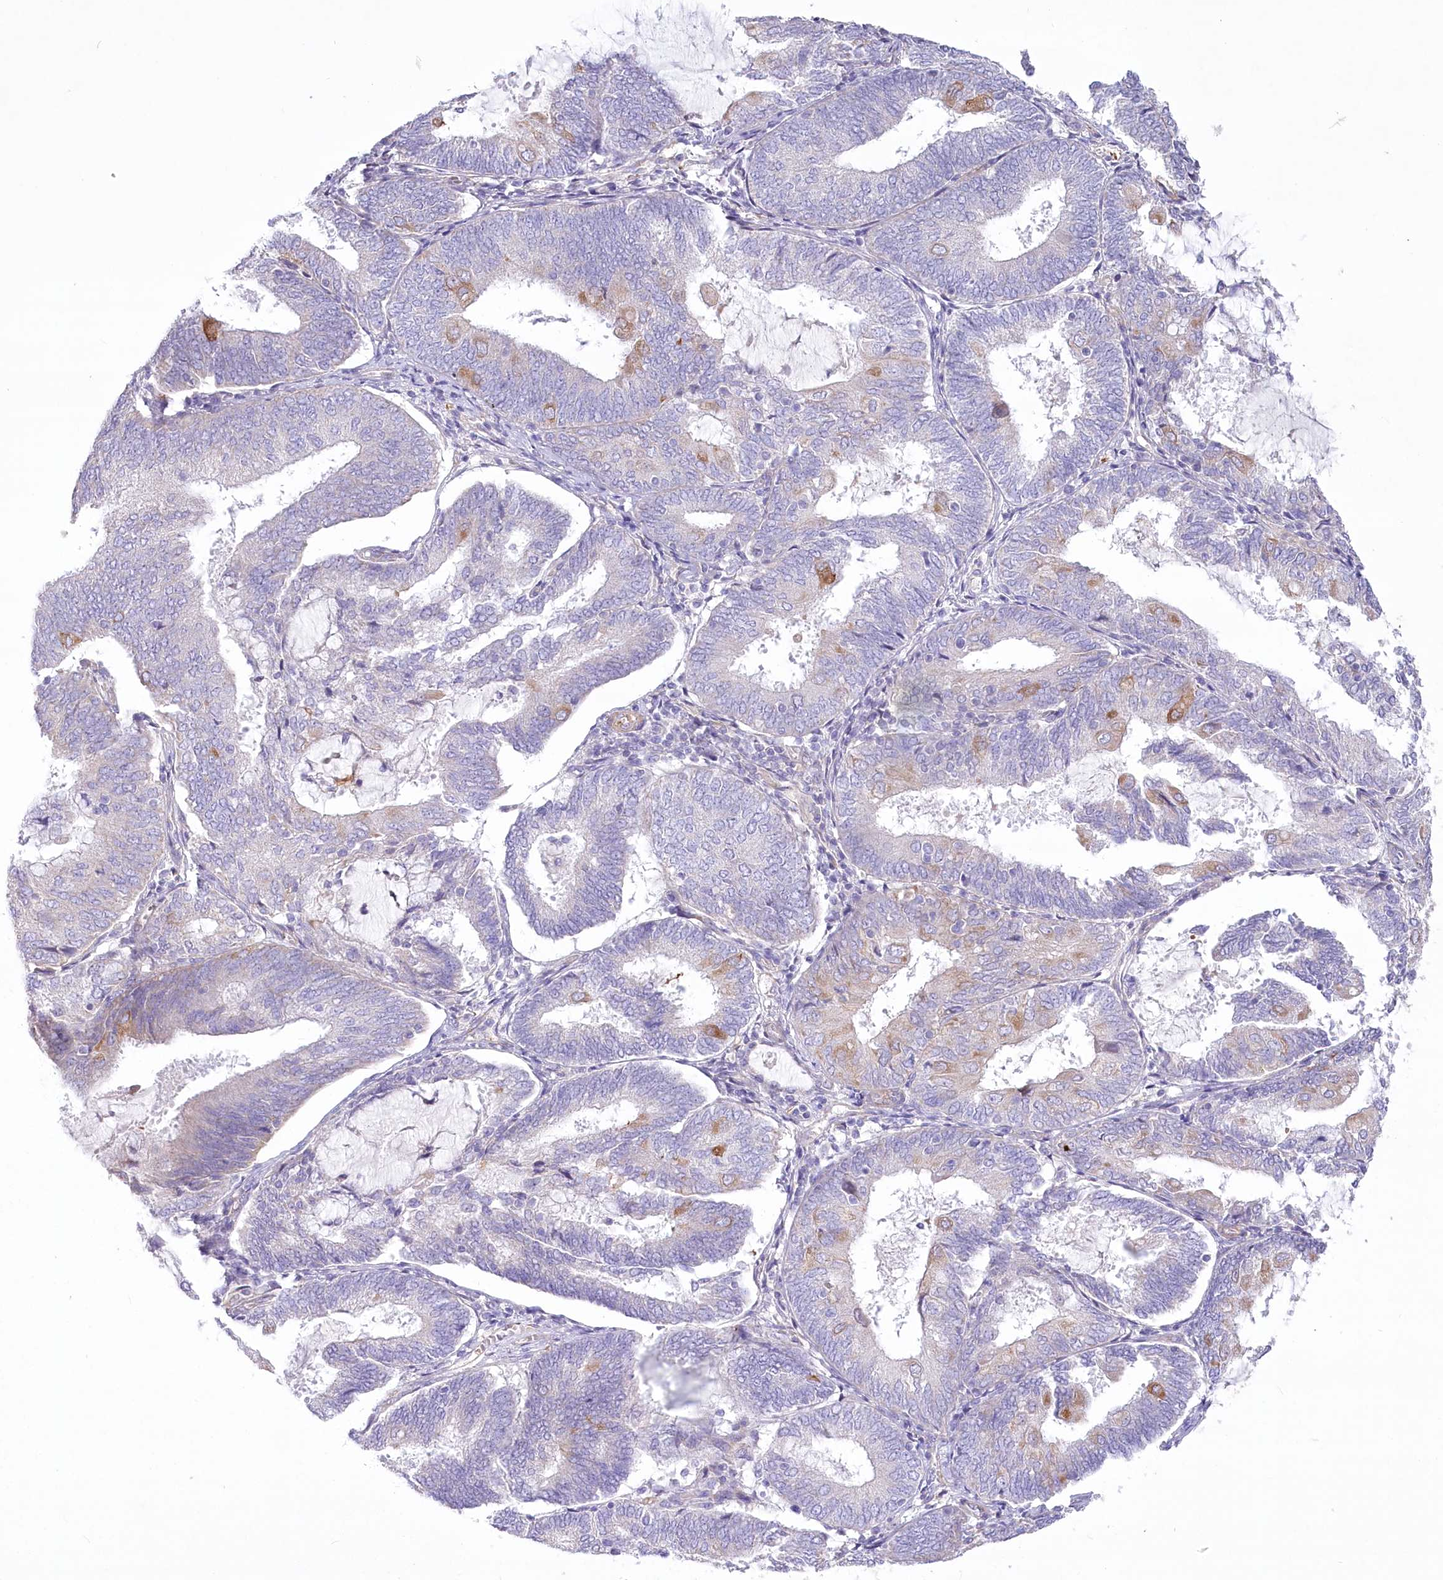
{"staining": {"intensity": "negative", "quantity": "none", "location": "none"}, "tissue": "endometrial cancer", "cell_type": "Tumor cells", "image_type": "cancer", "snomed": [{"axis": "morphology", "description": "Adenocarcinoma, NOS"}, {"axis": "topography", "description": "Endometrium"}], "caption": "Tumor cells show no significant protein positivity in endometrial adenocarcinoma.", "gene": "ANGPTL3", "patient": {"sex": "female", "age": 81}}